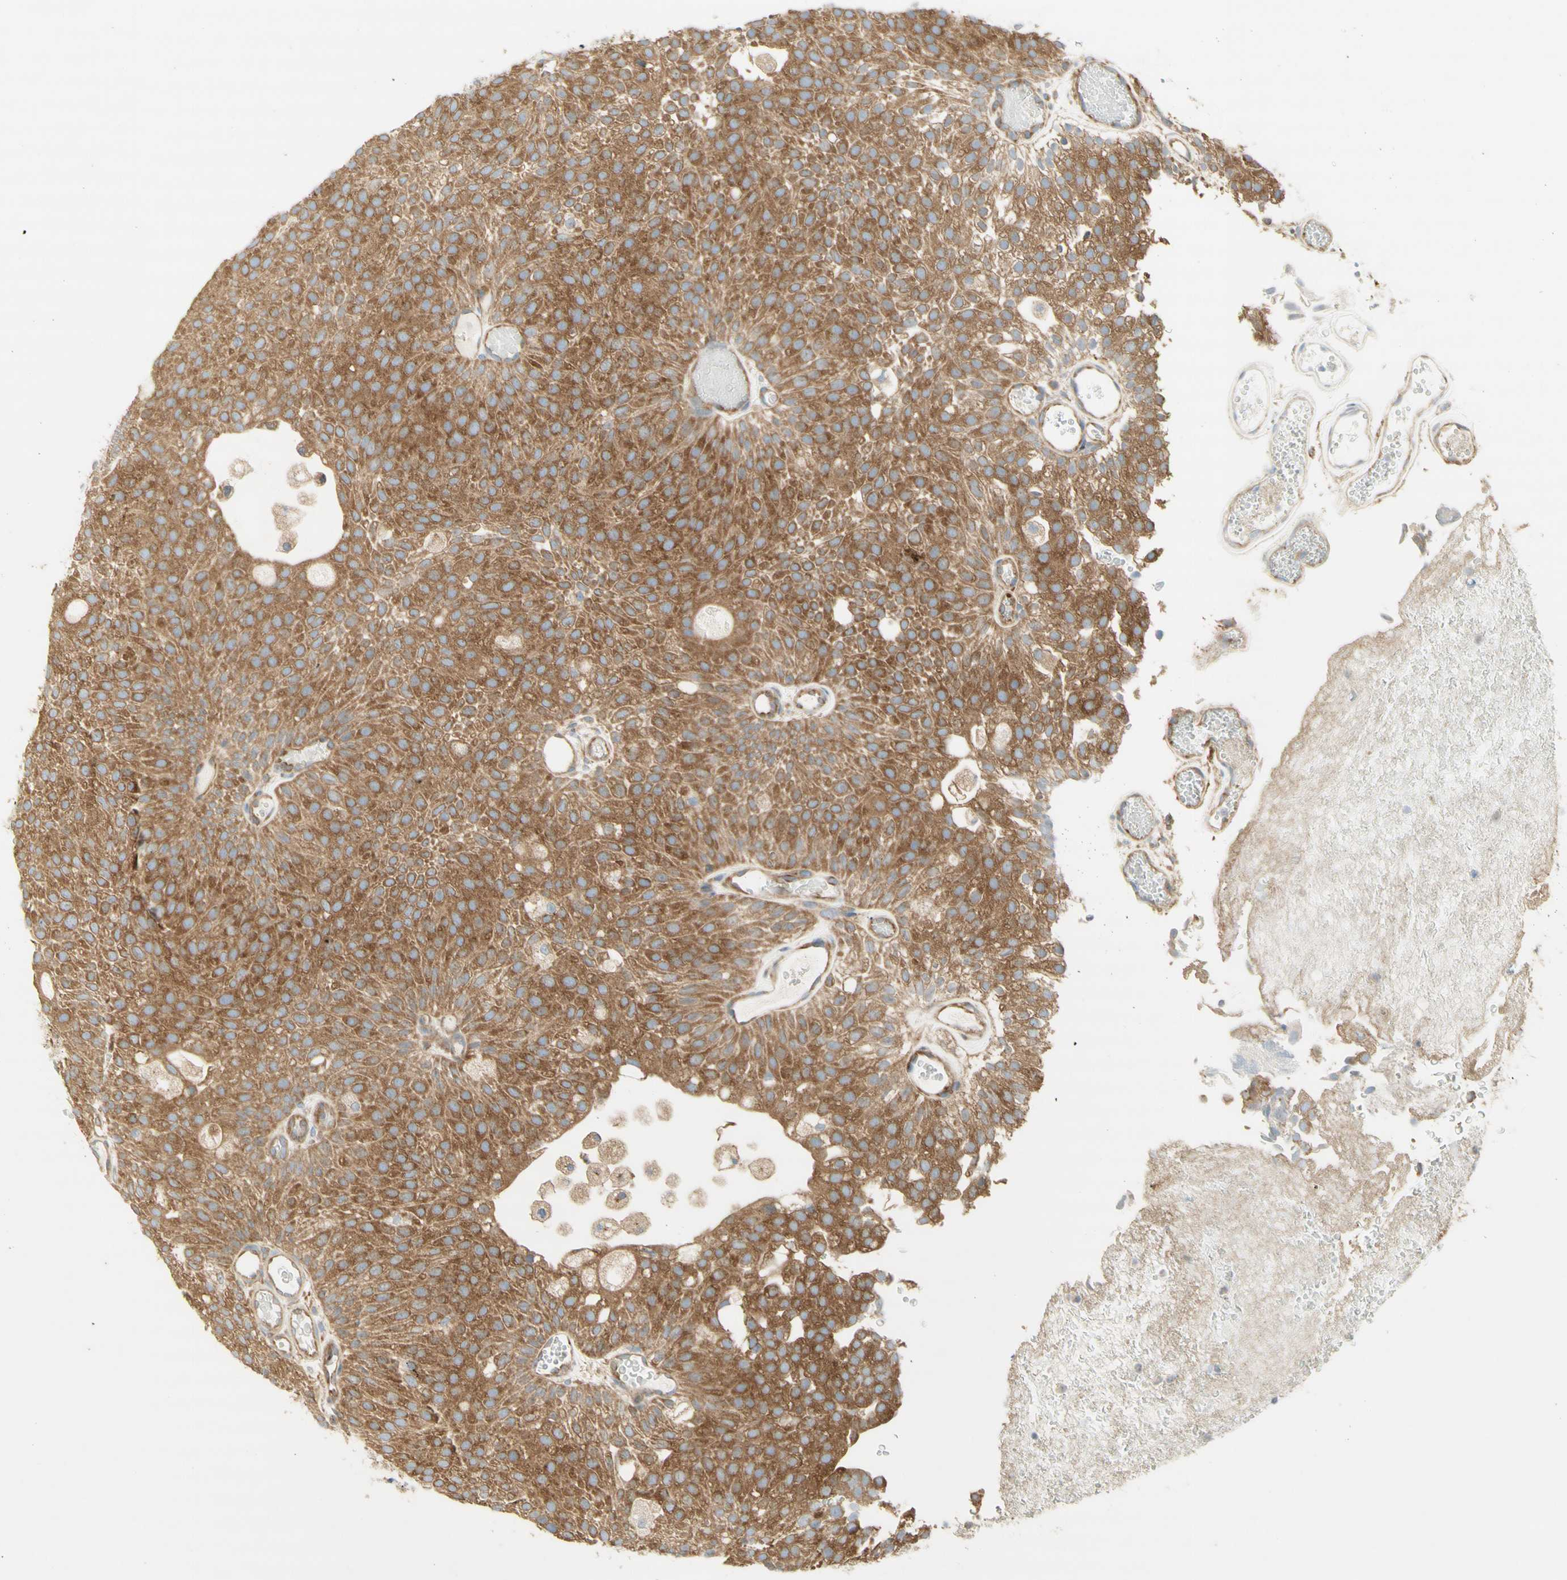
{"staining": {"intensity": "moderate", "quantity": ">75%", "location": "cytoplasmic/membranous"}, "tissue": "urothelial cancer", "cell_type": "Tumor cells", "image_type": "cancer", "snomed": [{"axis": "morphology", "description": "Urothelial carcinoma, Low grade"}, {"axis": "topography", "description": "Urinary bladder"}], "caption": "Protein expression analysis of human urothelial cancer reveals moderate cytoplasmic/membranous positivity in approximately >75% of tumor cells.", "gene": "DYNC1H1", "patient": {"sex": "male", "age": 78}}